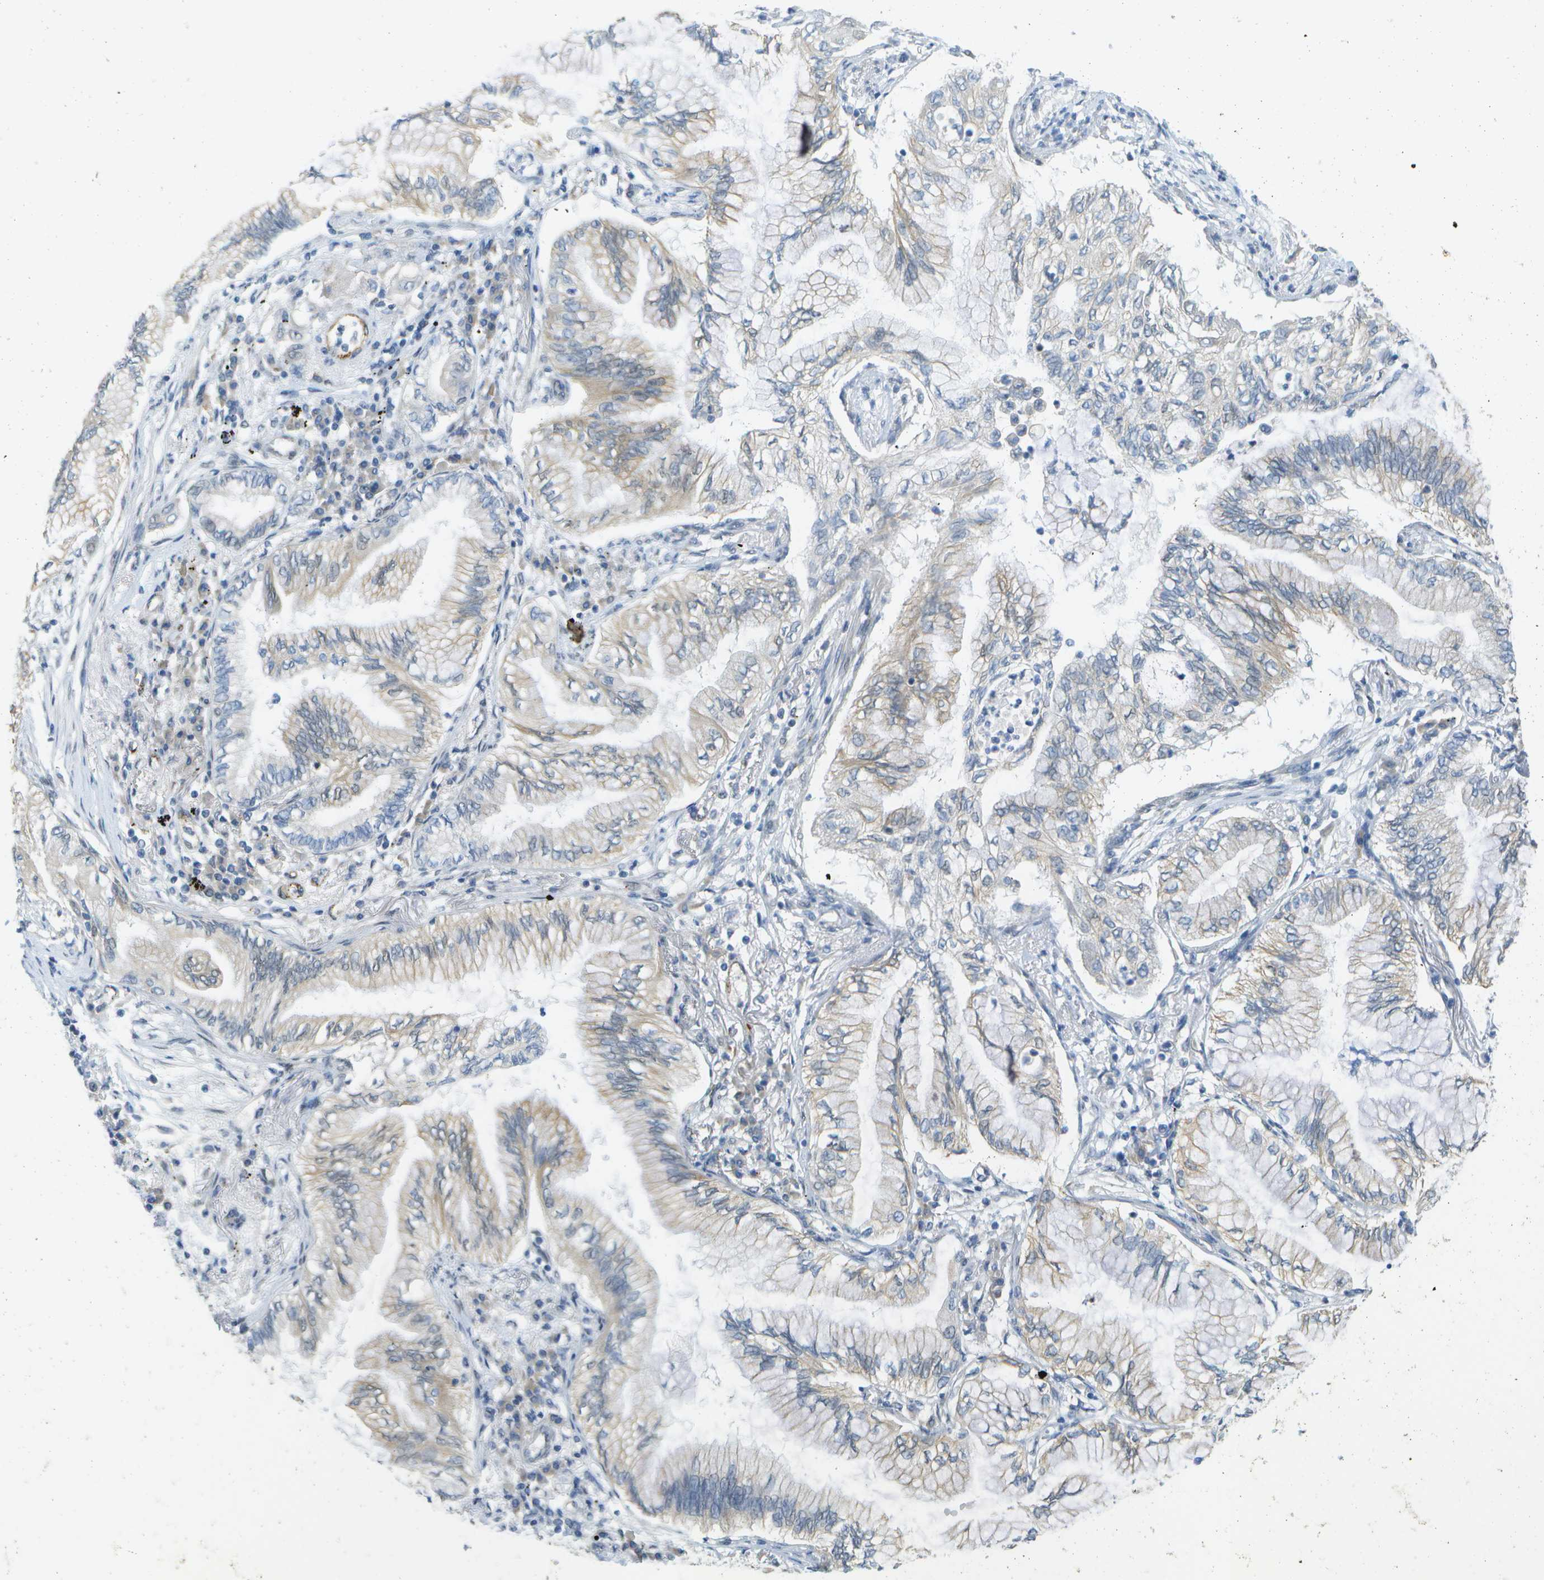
{"staining": {"intensity": "weak", "quantity": "25%-75%", "location": "cytoplasmic/membranous"}, "tissue": "lung cancer", "cell_type": "Tumor cells", "image_type": "cancer", "snomed": [{"axis": "morphology", "description": "Normal tissue, NOS"}, {"axis": "morphology", "description": "Adenocarcinoma, NOS"}, {"axis": "topography", "description": "Bronchus"}, {"axis": "topography", "description": "Lung"}], "caption": "IHC photomicrograph of lung cancer (adenocarcinoma) stained for a protein (brown), which demonstrates low levels of weak cytoplasmic/membranous expression in about 25%-75% of tumor cells.", "gene": "ARID1B", "patient": {"sex": "female", "age": 70}}